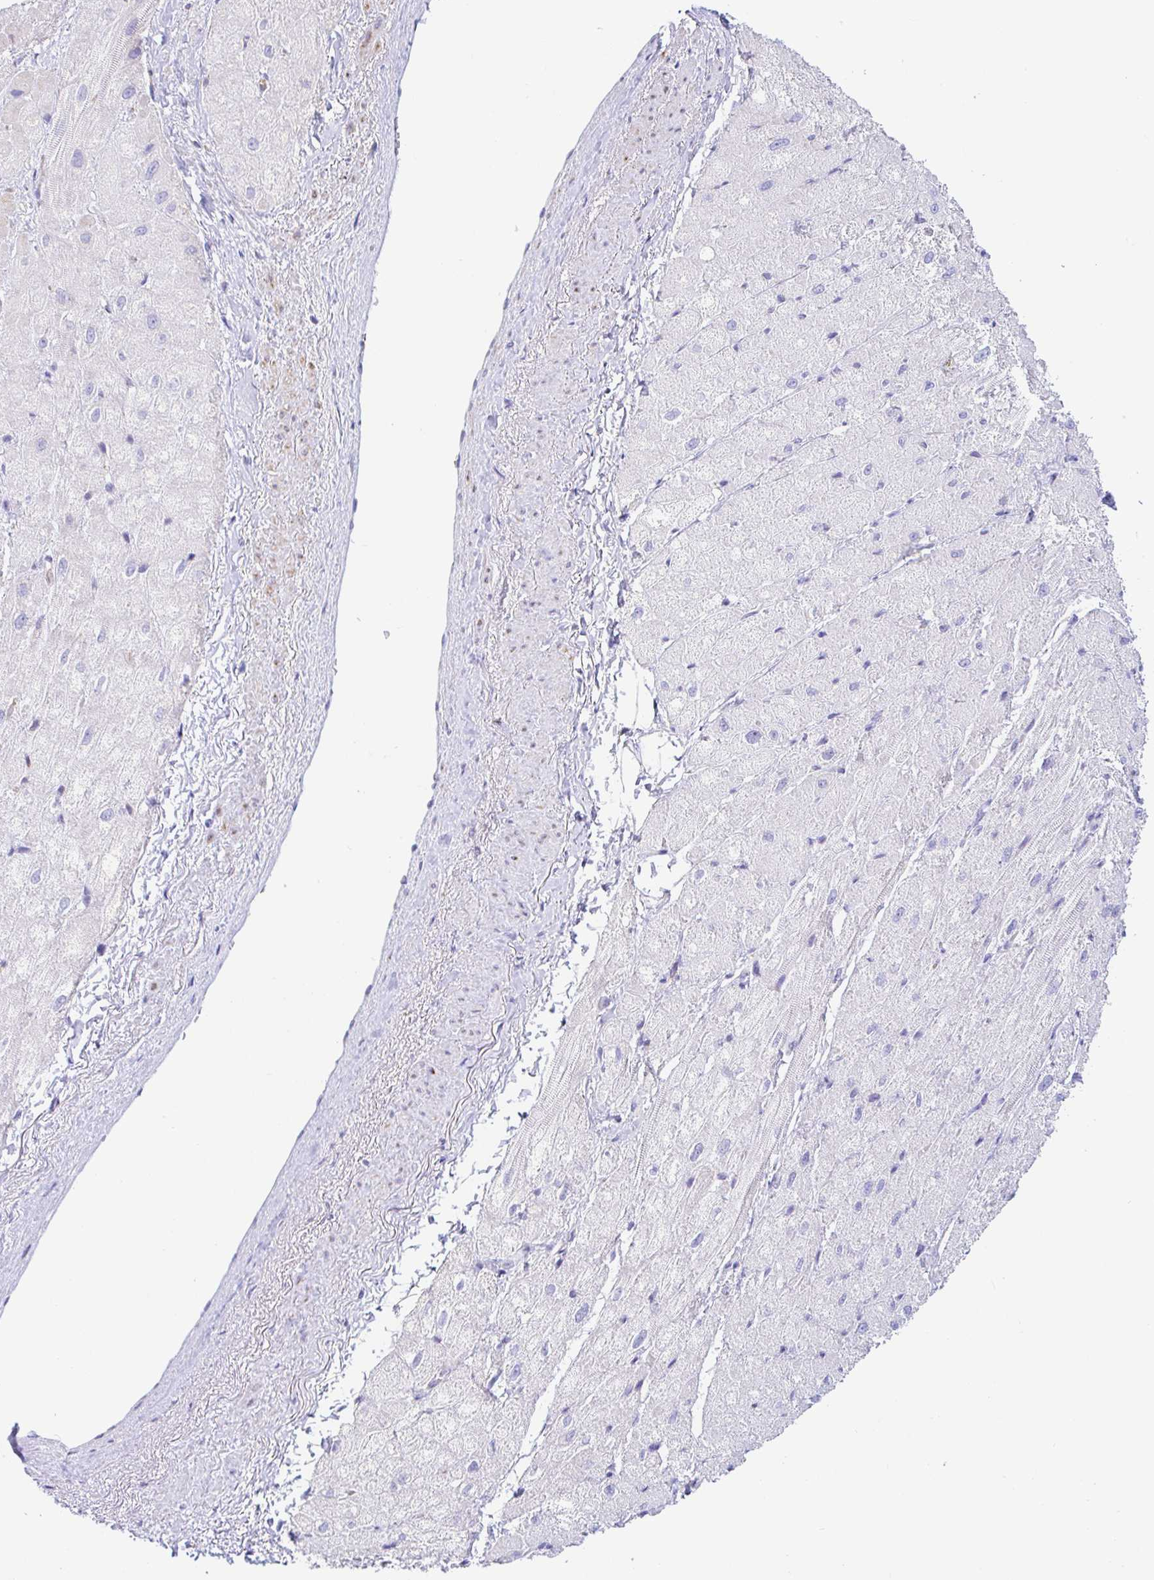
{"staining": {"intensity": "negative", "quantity": "none", "location": "none"}, "tissue": "heart muscle", "cell_type": "Cardiomyocytes", "image_type": "normal", "snomed": [{"axis": "morphology", "description": "Normal tissue, NOS"}, {"axis": "topography", "description": "Heart"}], "caption": "IHC of benign human heart muscle exhibits no expression in cardiomyocytes. (DAB immunohistochemistry visualized using brightfield microscopy, high magnification).", "gene": "PINLYP", "patient": {"sex": "male", "age": 62}}